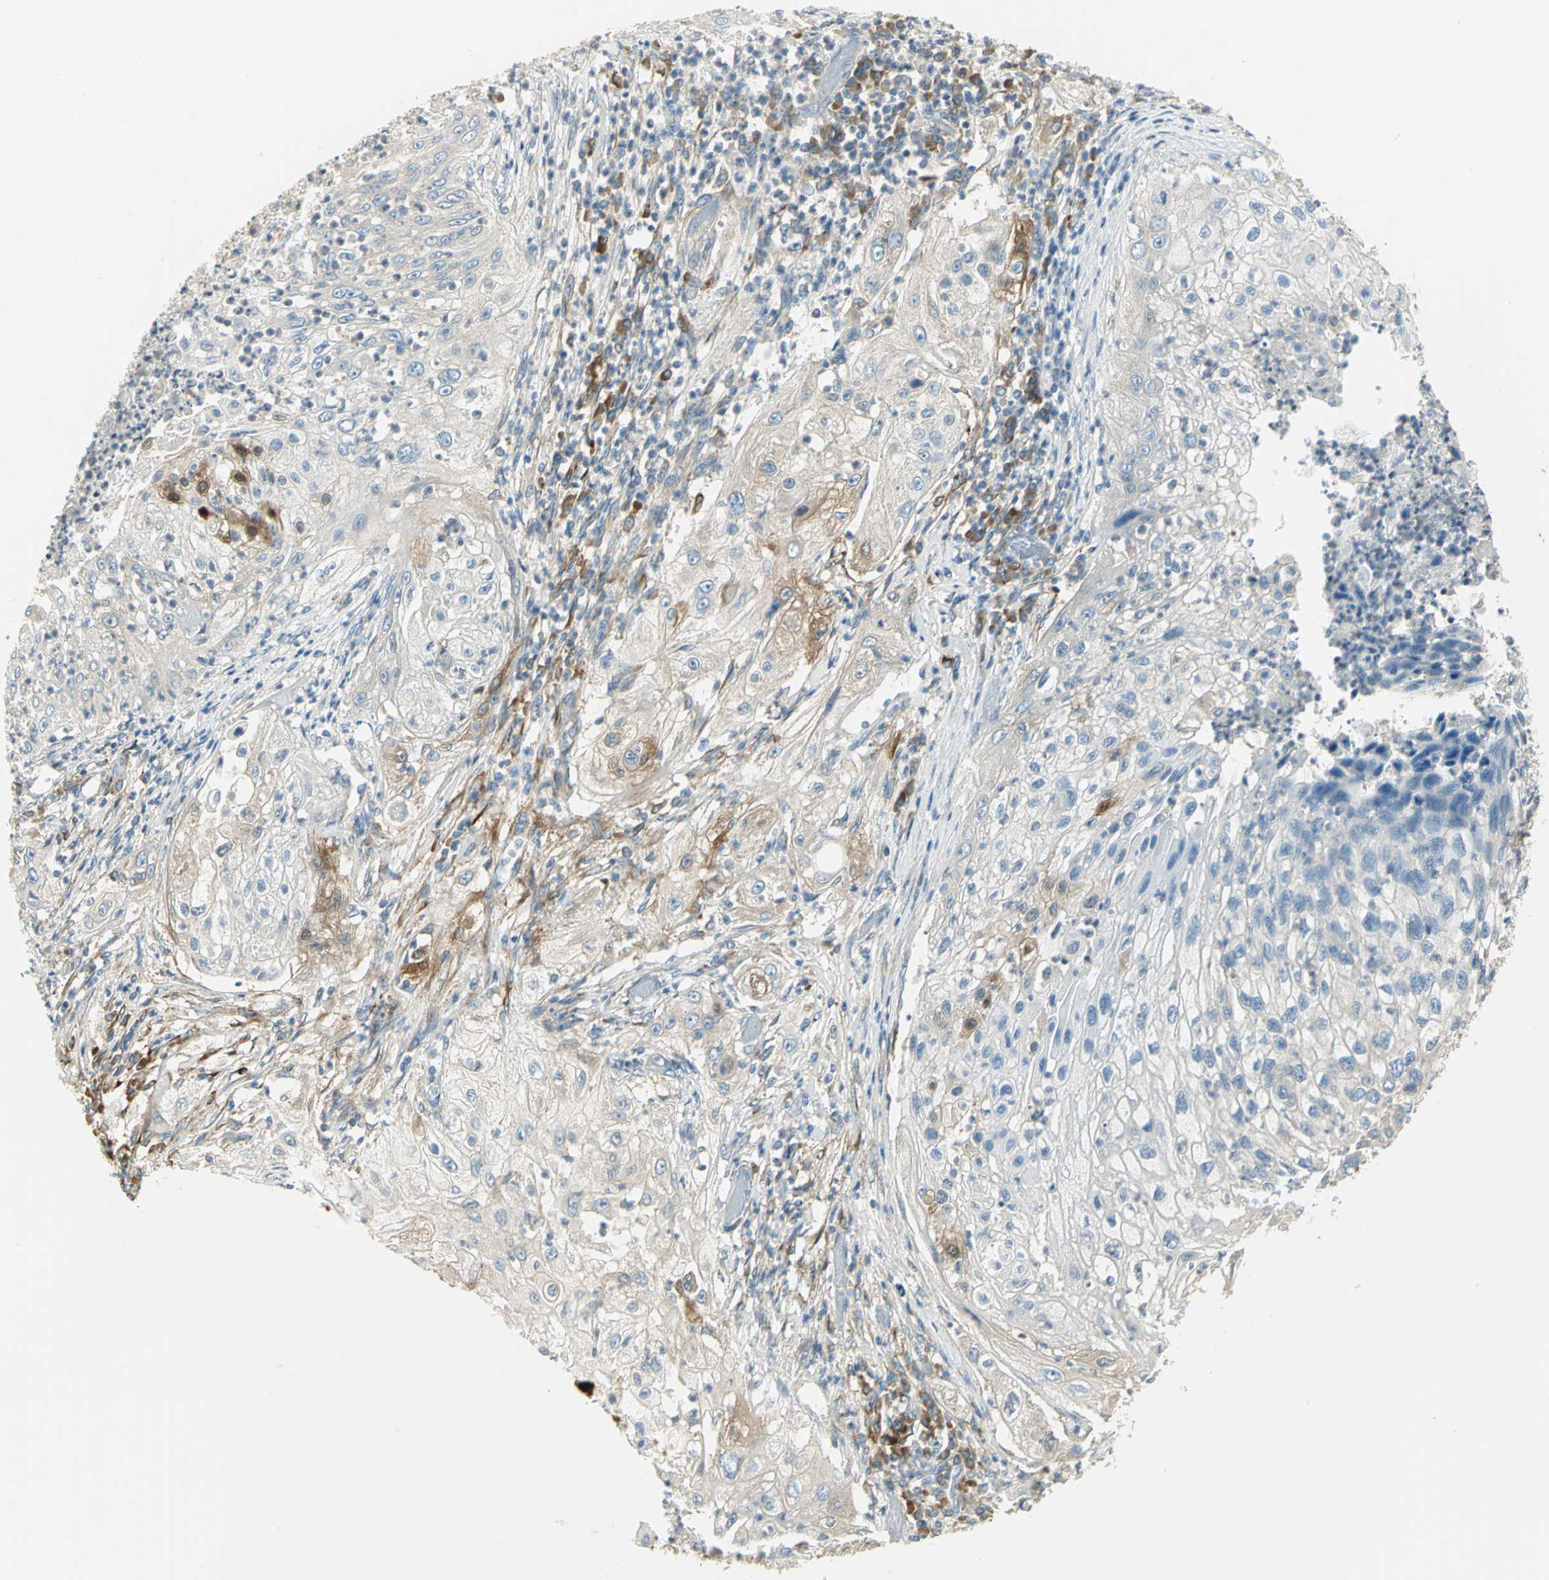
{"staining": {"intensity": "moderate", "quantity": "<25%", "location": "cytoplasmic/membranous"}, "tissue": "lung cancer", "cell_type": "Tumor cells", "image_type": "cancer", "snomed": [{"axis": "morphology", "description": "Inflammation, NOS"}, {"axis": "morphology", "description": "Squamous cell carcinoma, NOS"}, {"axis": "topography", "description": "Lymph node"}, {"axis": "topography", "description": "Soft tissue"}, {"axis": "topography", "description": "Lung"}], "caption": "There is low levels of moderate cytoplasmic/membranous expression in tumor cells of lung cancer, as demonstrated by immunohistochemical staining (brown color).", "gene": "WARS1", "patient": {"sex": "male", "age": 66}}